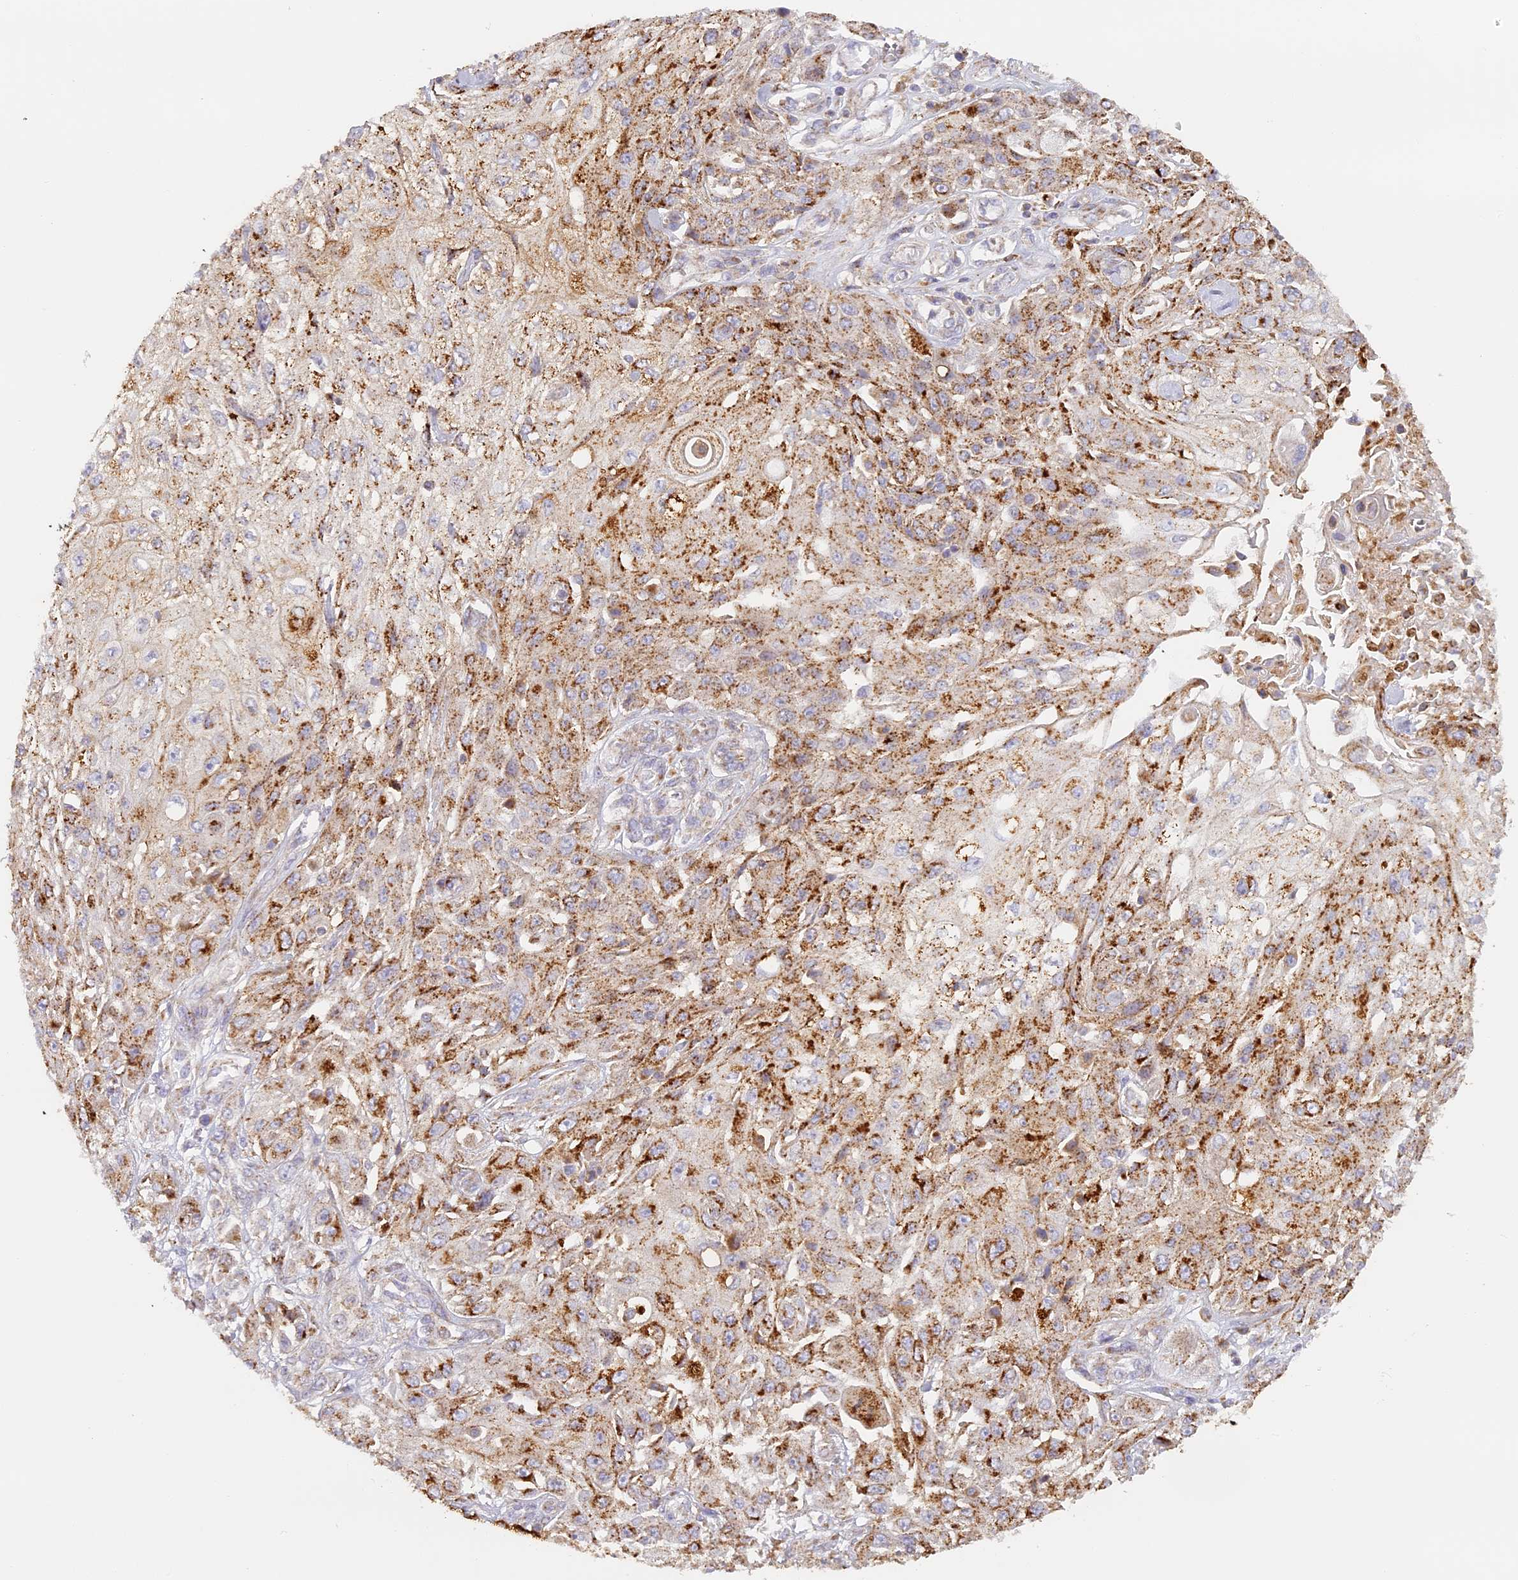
{"staining": {"intensity": "moderate", "quantity": ">75%", "location": "cytoplasmic/membranous"}, "tissue": "skin cancer", "cell_type": "Tumor cells", "image_type": "cancer", "snomed": [{"axis": "morphology", "description": "Squamous cell carcinoma, NOS"}, {"axis": "morphology", "description": "Squamous cell carcinoma, metastatic, NOS"}, {"axis": "topography", "description": "Skin"}, {"axis": "topography", "description": "Lymph node"}], "caption": "Skin cancer was stained to show a protein in brown. There is medium levels of moderate cytoplasmic/membranous positivity in approximately >75% of tumor cells. (DAB (3,3'-diaminobenzidine) = brown stain, brightfield microscopy at high magnification).", "gene": "LAMP2", "patient": {"sex": "male", "age": 75}}